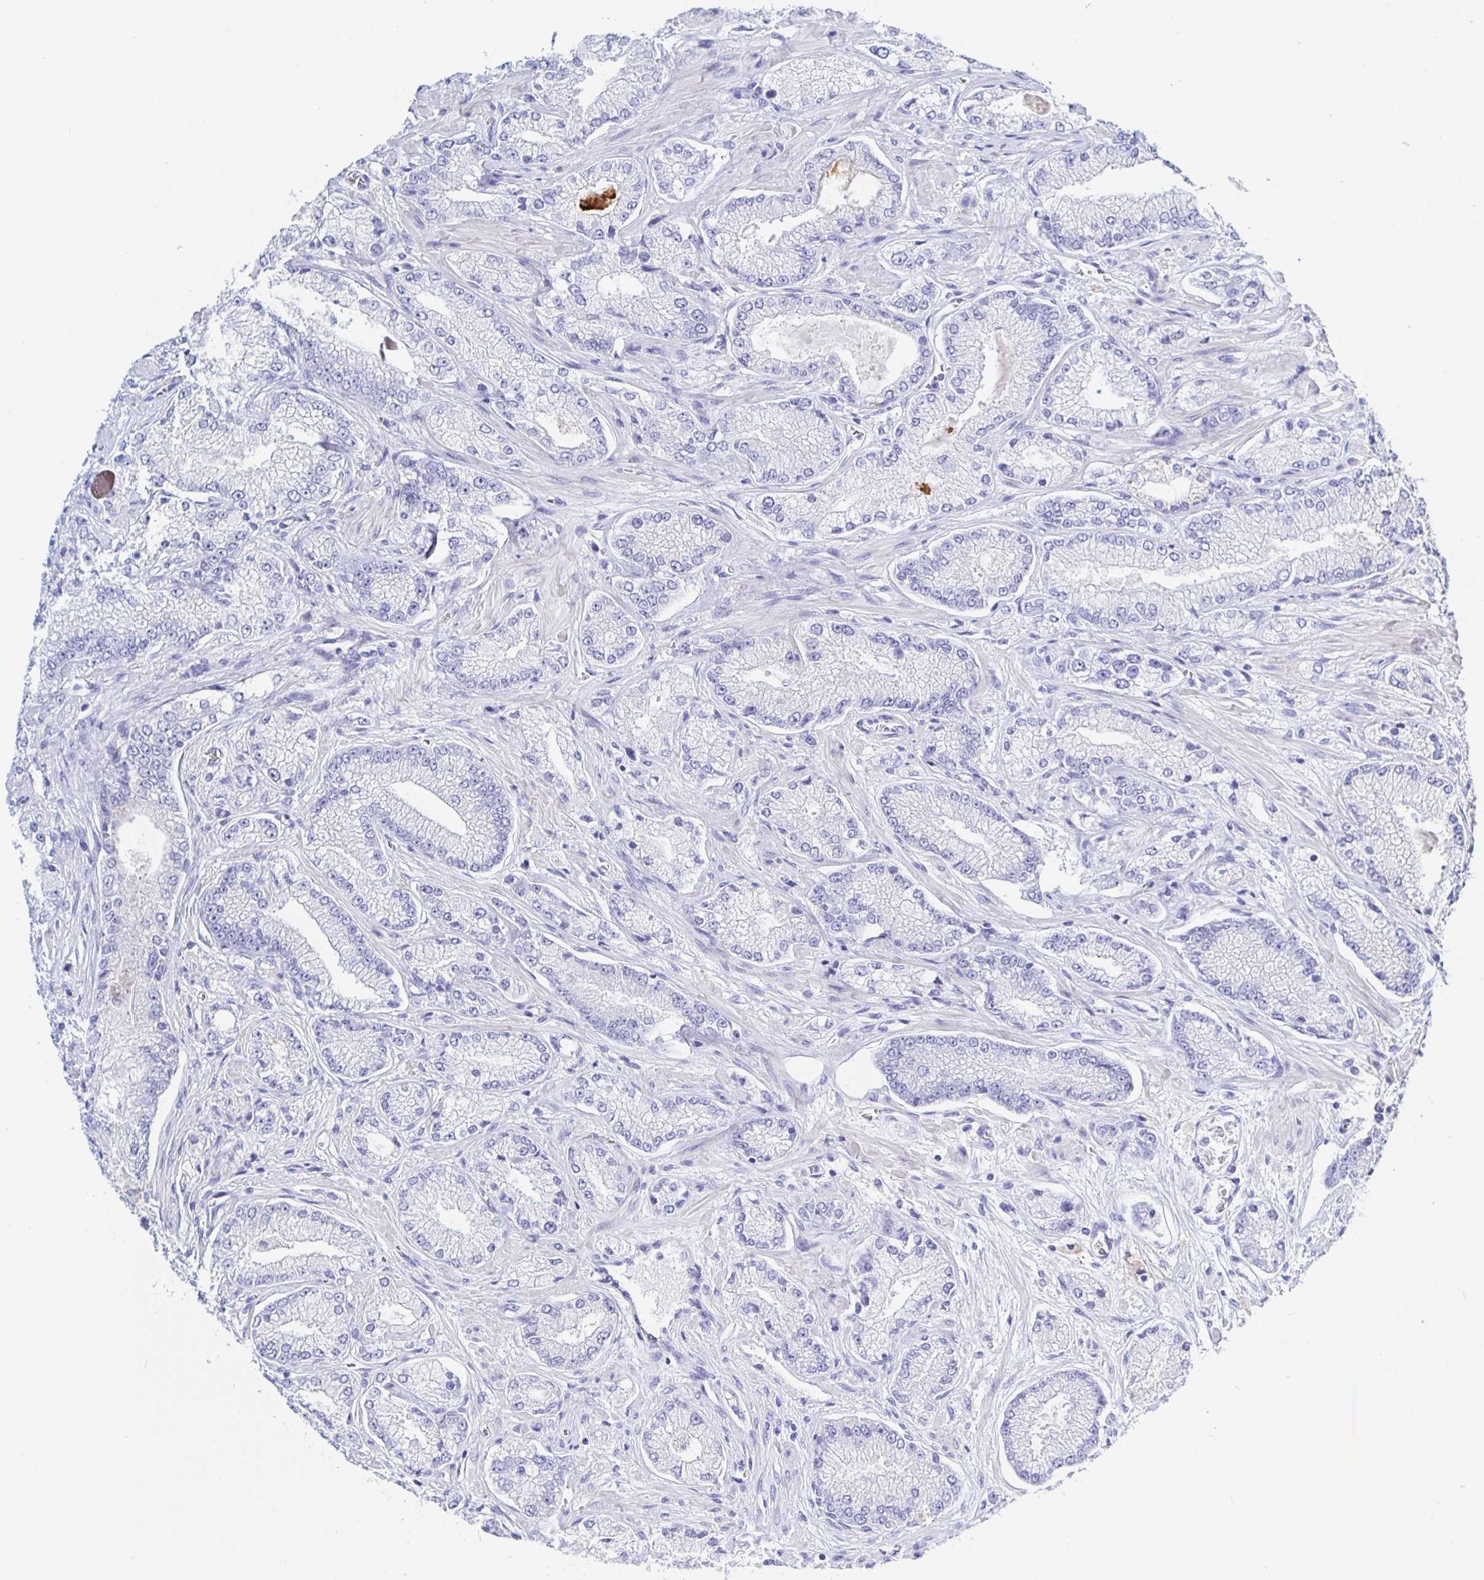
{"staining": {"intensity": "negative", "quantity": "none", "location": "none"}, "tissue": "prostate cancer", "cell_type": "Tumor cells", "image_type": "cancer", "snomed": [{"axis": "morphology", "description": "Normal tissue, NOS"}, {"axis": "morphology", "description": "Adenocarcinoma, High grade"}, {"axis": "topography", "description": "Prostate"}, {"axis": "topography", "description": "Peripheral nerve tissue"}], "caption": "Immunohistochemistry (IHC) of prostate cancer (high-grade adenocarcinoma) shows no positivity in tumor cells.", "gene": "KCNH6", "patient": {"sex": "male", "age": 68}}